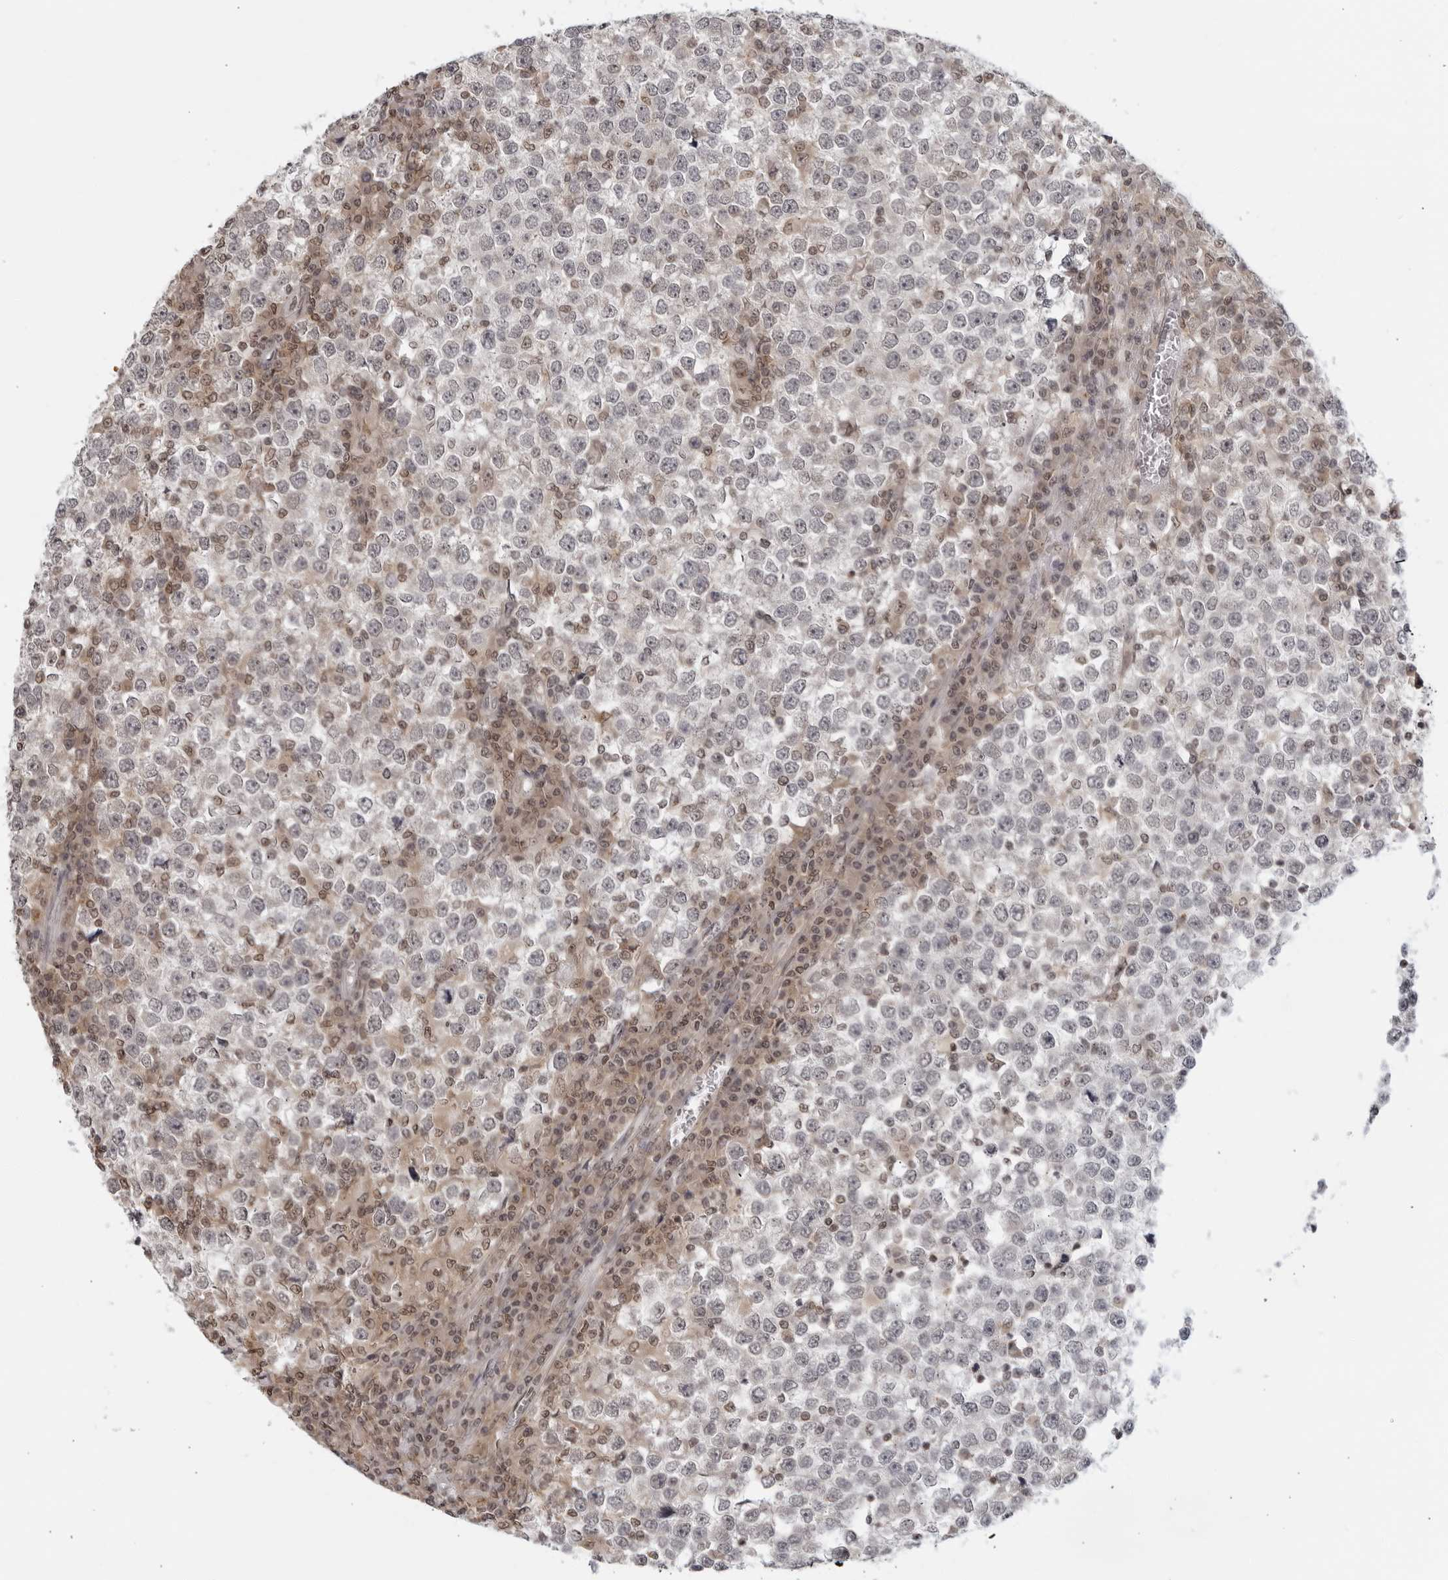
{"staining": {"intensity": "negative", "quantity": "none", "location": "none"}, "tissue": "testis cancer", "cell_type": "Tumor cells", "image_type": "cancer", "snomed": [{"axis": "morphology", "description": "Seminoma, NOS"}, {"axis": "topography", "description": "Testis"}], "caption": "IHC of testis seminoma demonstrates no expression in tumor cells. Brightfield microscopy of immunohistochemistry (IHC) stained with DAB (brown) and hematoxylin (blue), captured at high magnification.", "gene": "CC2D1B", "patient": {"sex": "male", "age": 65}}